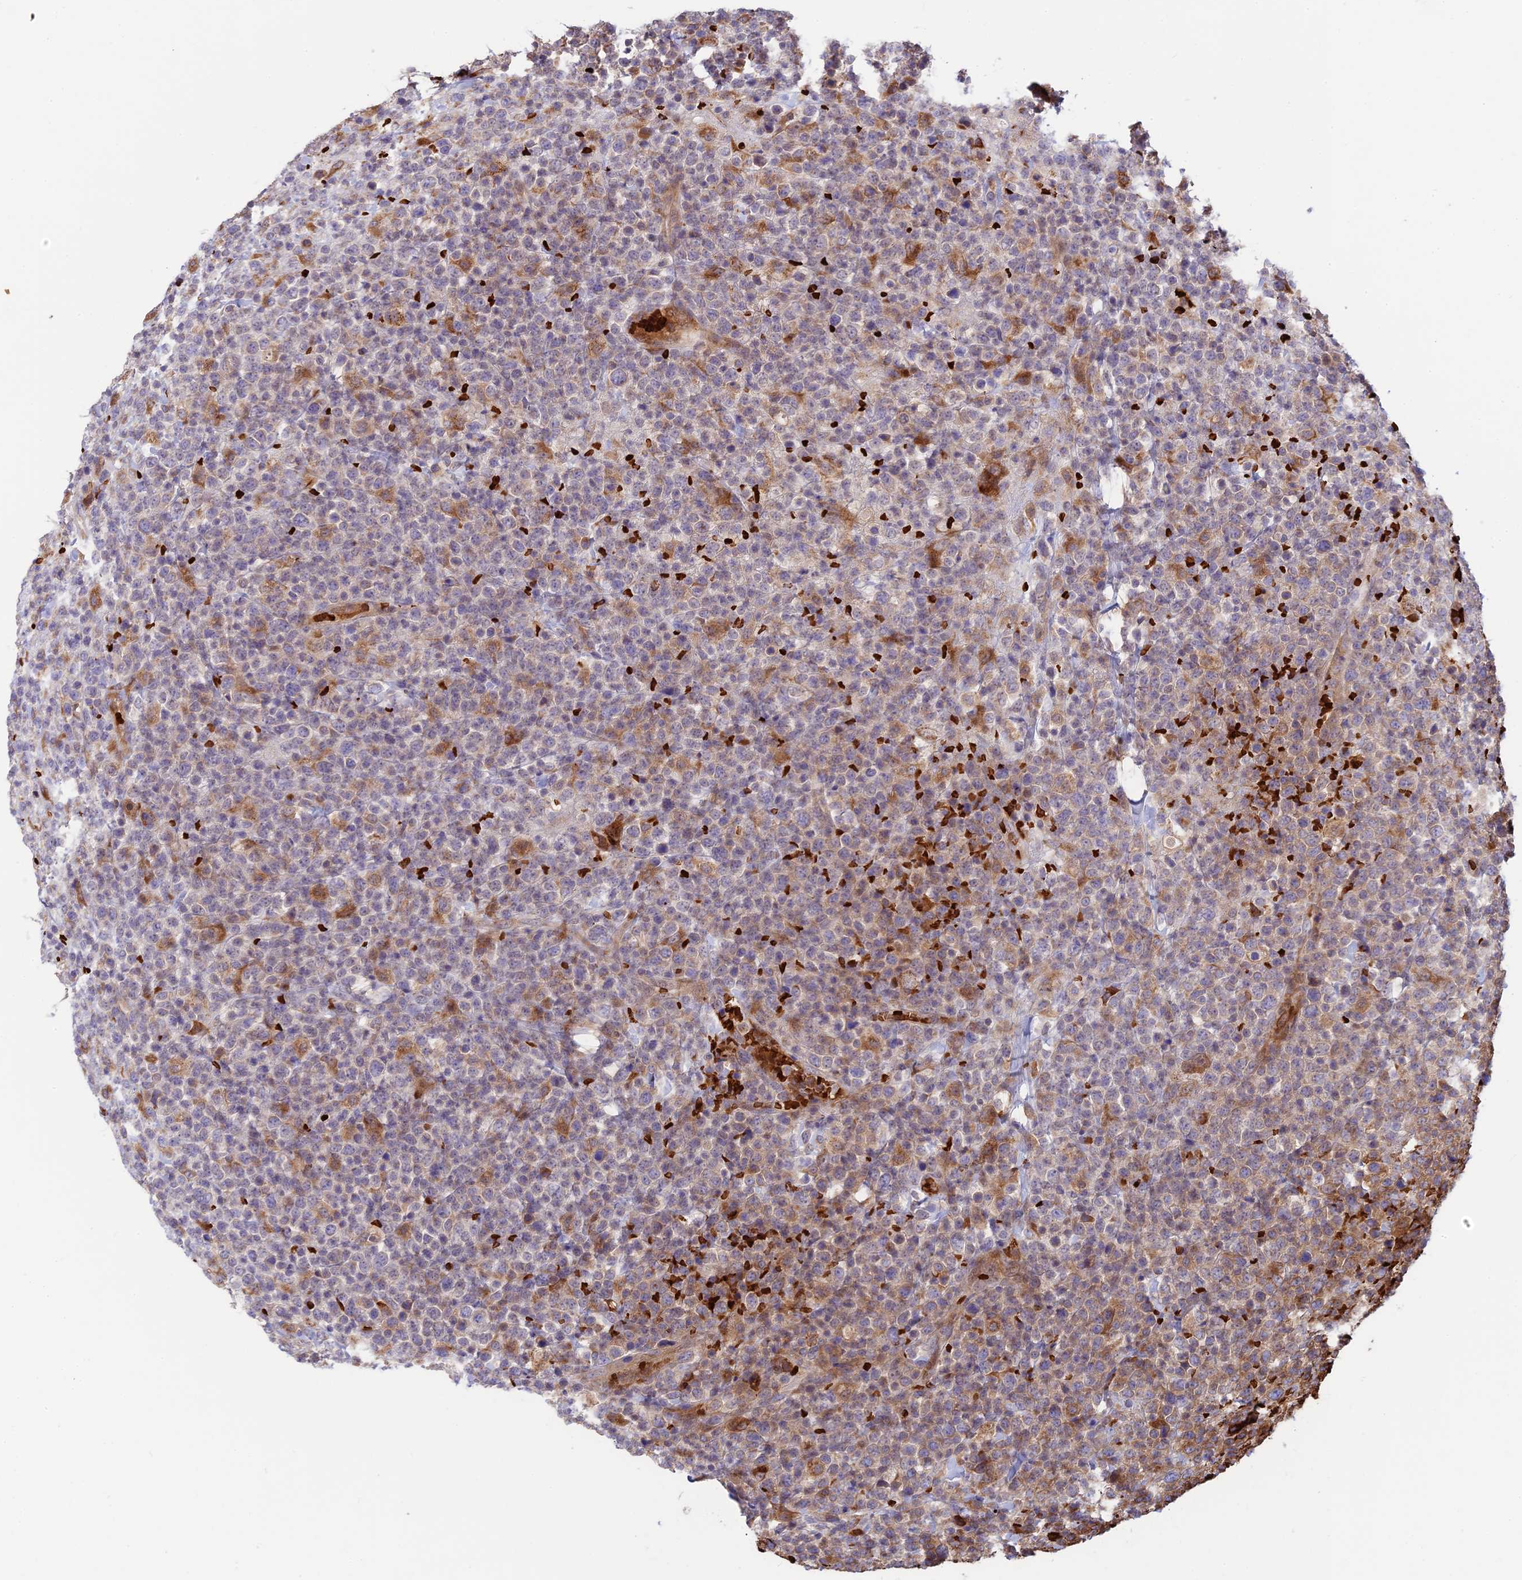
{"staining": {"intensity": "moderate", "quantity": "25%-75%", "location": "cytoplasmic/membranous"}, "tissue": "lymphoma", "cell_type": "Tumor cells", "image_type": "cancer", "snomed": [{"axis": "morphology", "description": "Malignant lymphoma, non-Hodgkin's type, High grade"}, {"axis": "topography", "description": "Colon"}], "caption": "The histopathology image reveals immunohistochemical staining of lymphoma. There is moderate cytoplasmic/membranous positivity is appreciated in approximately 25%-75% of tumor cells.", "gene": "UFSP2", "patient": {"sex": "female", "age": 53}}